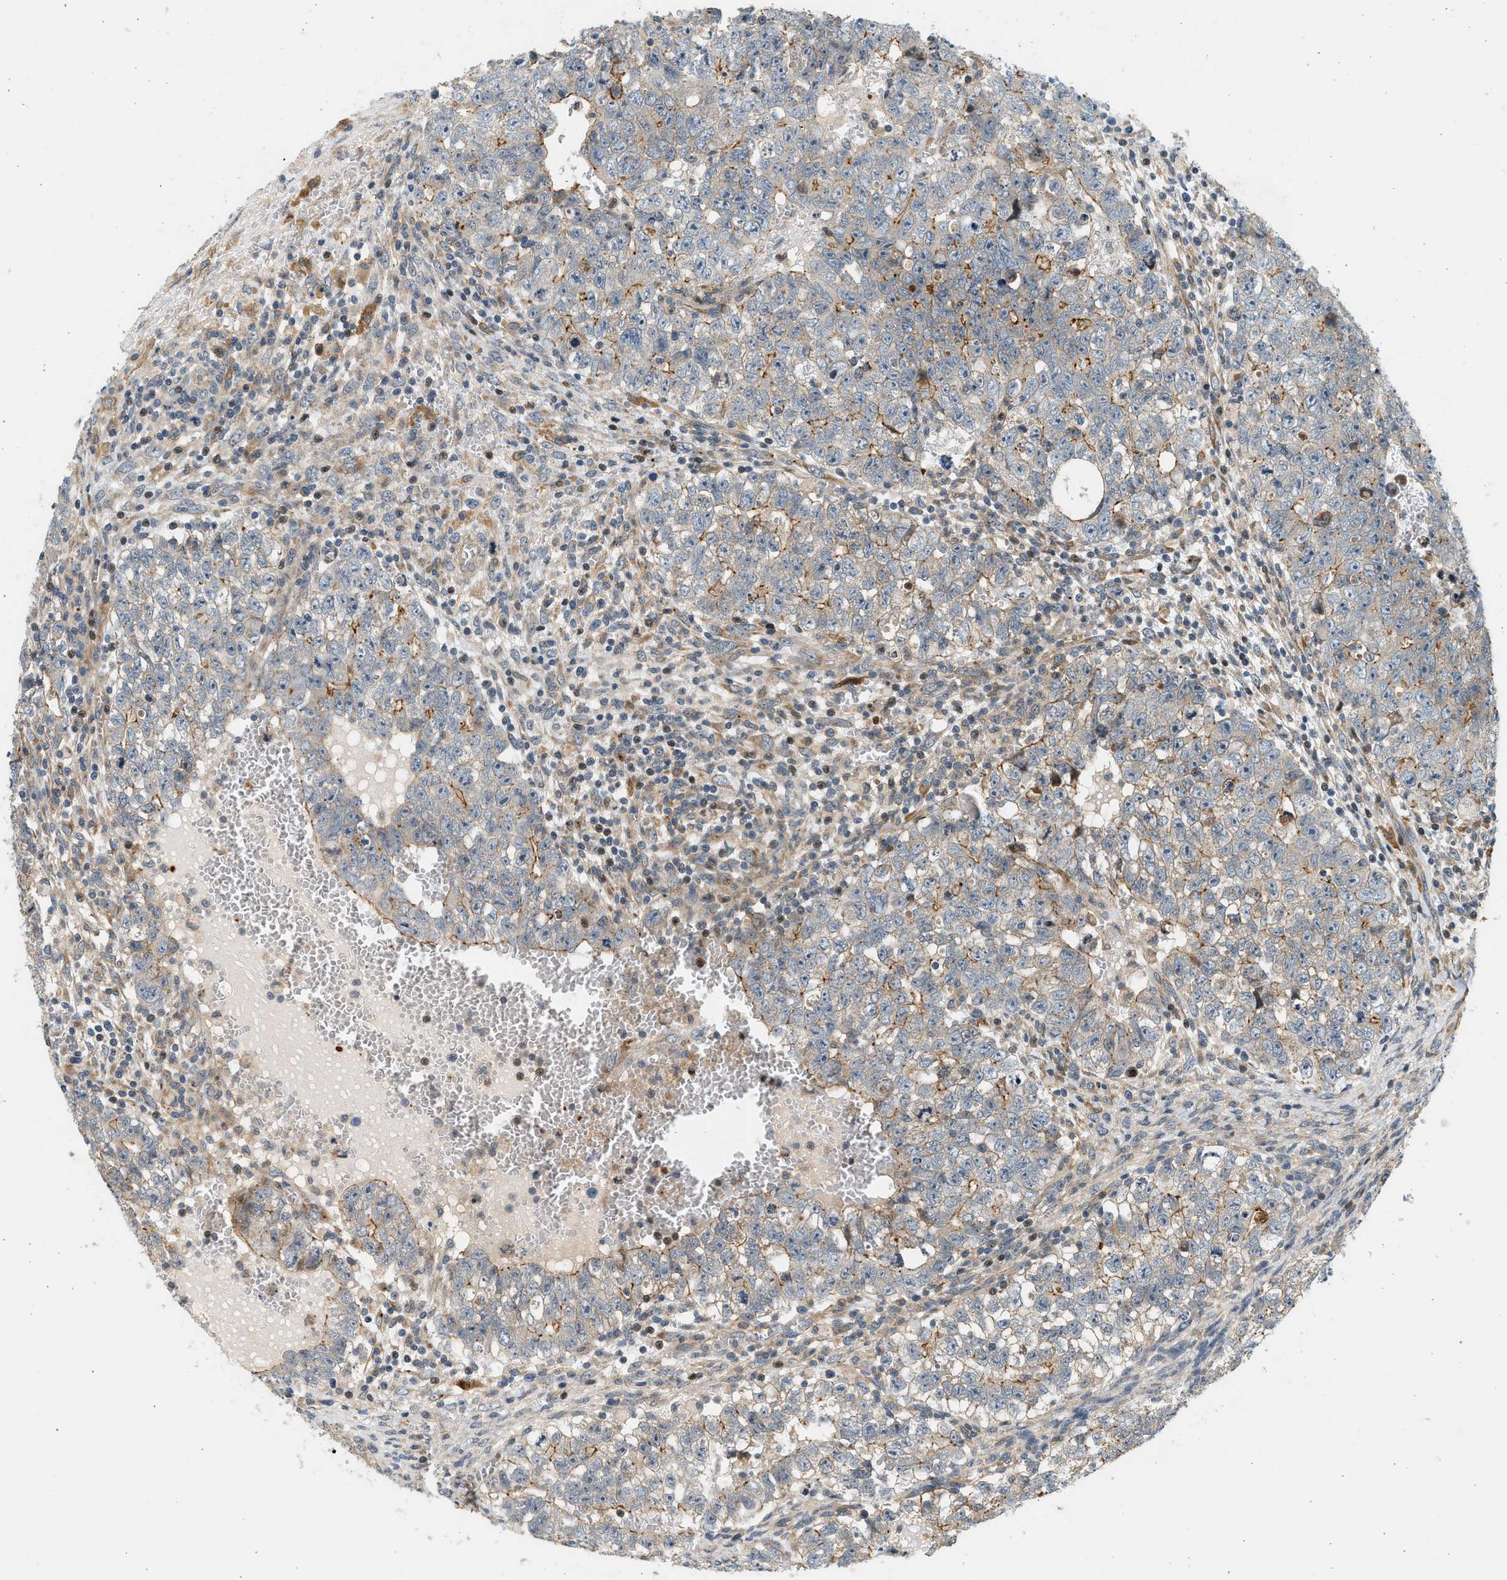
{"staining": {"intensity": "moderate", "quantity": "<25%", "location": "cytoplasmic/membranous"}, "tissue": "testis cancer", "cell_type": "Tumor cells", "image_type": "cancer", "snomed": [{"axis": "morphology", "description": "Seminoma, NOS"}, {"axis": "morphology", "description": "Carcinoma, Embryonal, NOS"}, {"axis": "topography", "description": "Testis"}], "caption": "Protein expression analysis of human embryonal carcinoma (testis) reveals moderate cytoplasmic/membranous expression in about <25% of tumor cells. The staining was performed using DAB (3,3'-diaminobenzidine) to visualize the protein expression in brown, while the nuclei were stained in blue with hematoxylin (Magnification: 20x).", "gene": "NRSN2", "patient": {"sex": "male", "age": 38}}